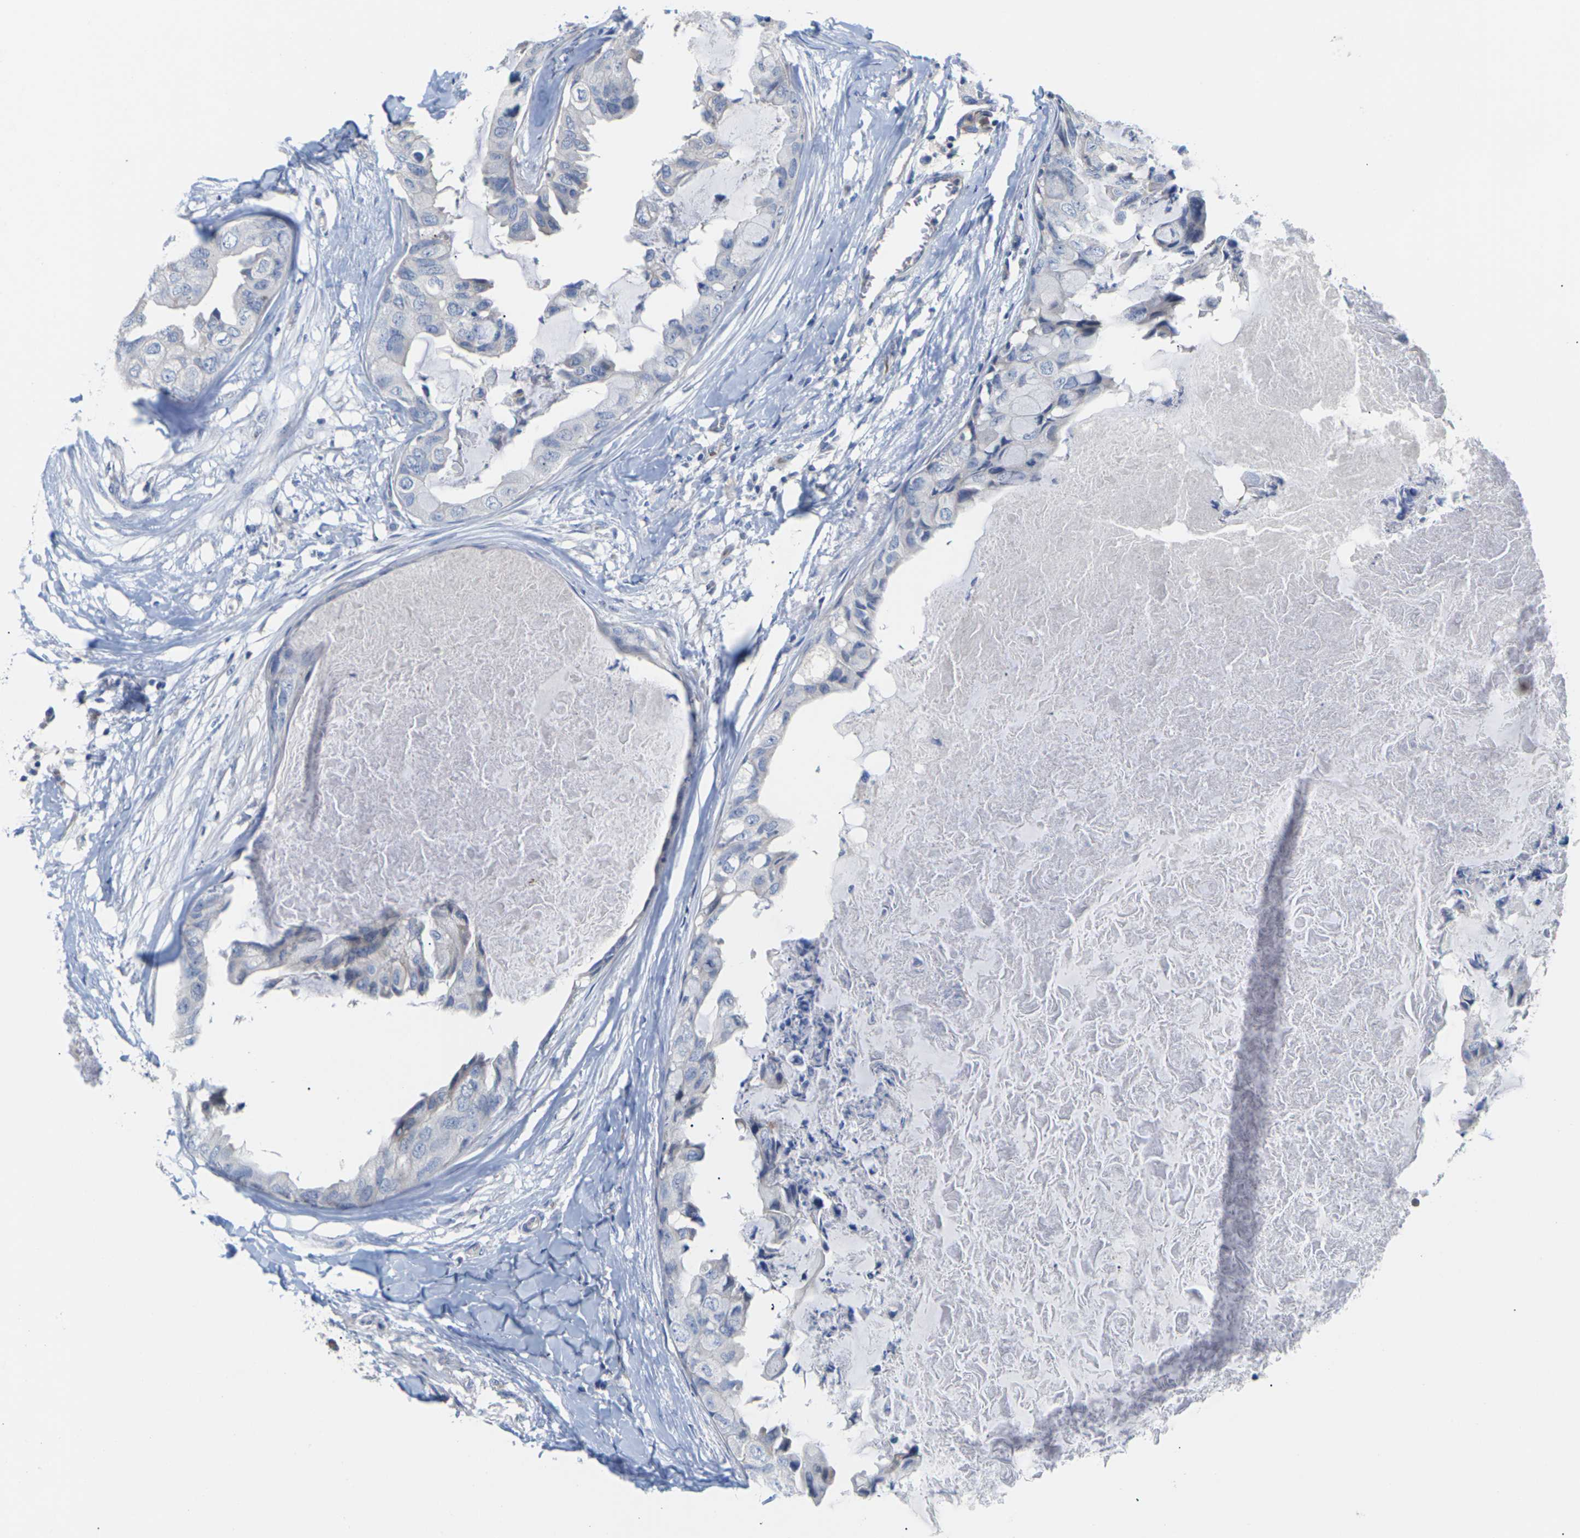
{"staining": {"intensity": "negative", "quantity": "none", "location": "none"}, "tissue": "breast cancer", "cell_type": "Tumor cells", "image_type": "cancer", "snomed": [{"axis": "morphology", "description": "Duct carcinoma"}, {"axis": "topography", "description": "Breast"}], "caption": "IHC photomicrograph of neoplastic tissue: breast infiltrating ductal carcinoma stained with DAB shows no significant protein expression in tumor cells.", "gene": "TMCO4", "patient": {"sex": "female", "age": 40}}